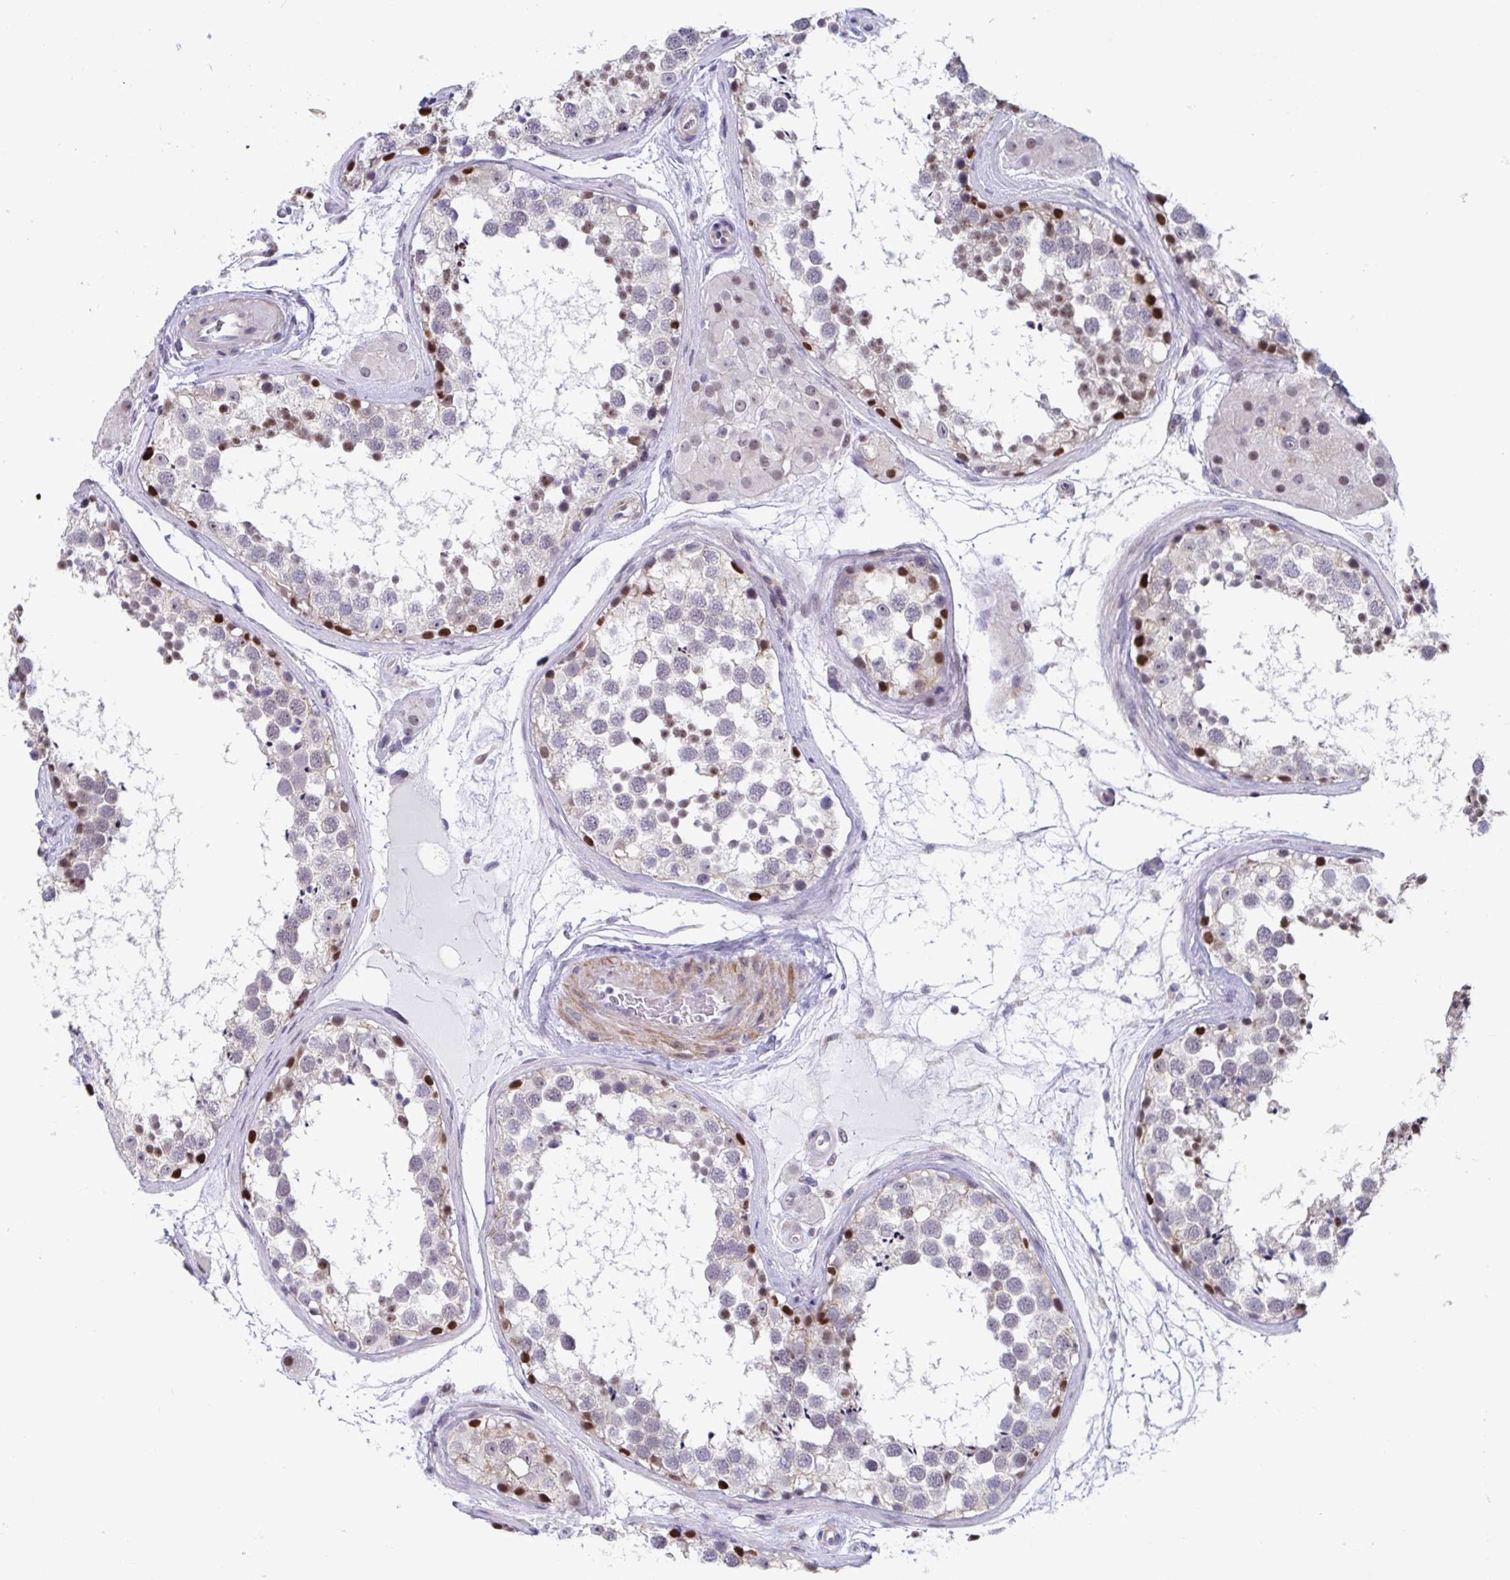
{"staining": {"intensity": "strong", "quantity": "<25%", "location": "nuclear"}, "tissue": "testis", "cell_type": "Cells in seminiferous ducts", "image_type": "normal", "snomed": [{"axis": "morphology", "description": "Normal tissue, NOS"}, {"axis": "morphology", "description": "Seminoma, NOS"}, {"axis": "topography", "description": "Testis"}], "caption": "A histopathology image of testis stained for a protein shows strong nuclear brown staining in cells in seminiferous ducts.", "gene": "WDR72", "patient": {"sex": "male", "age": 65}}